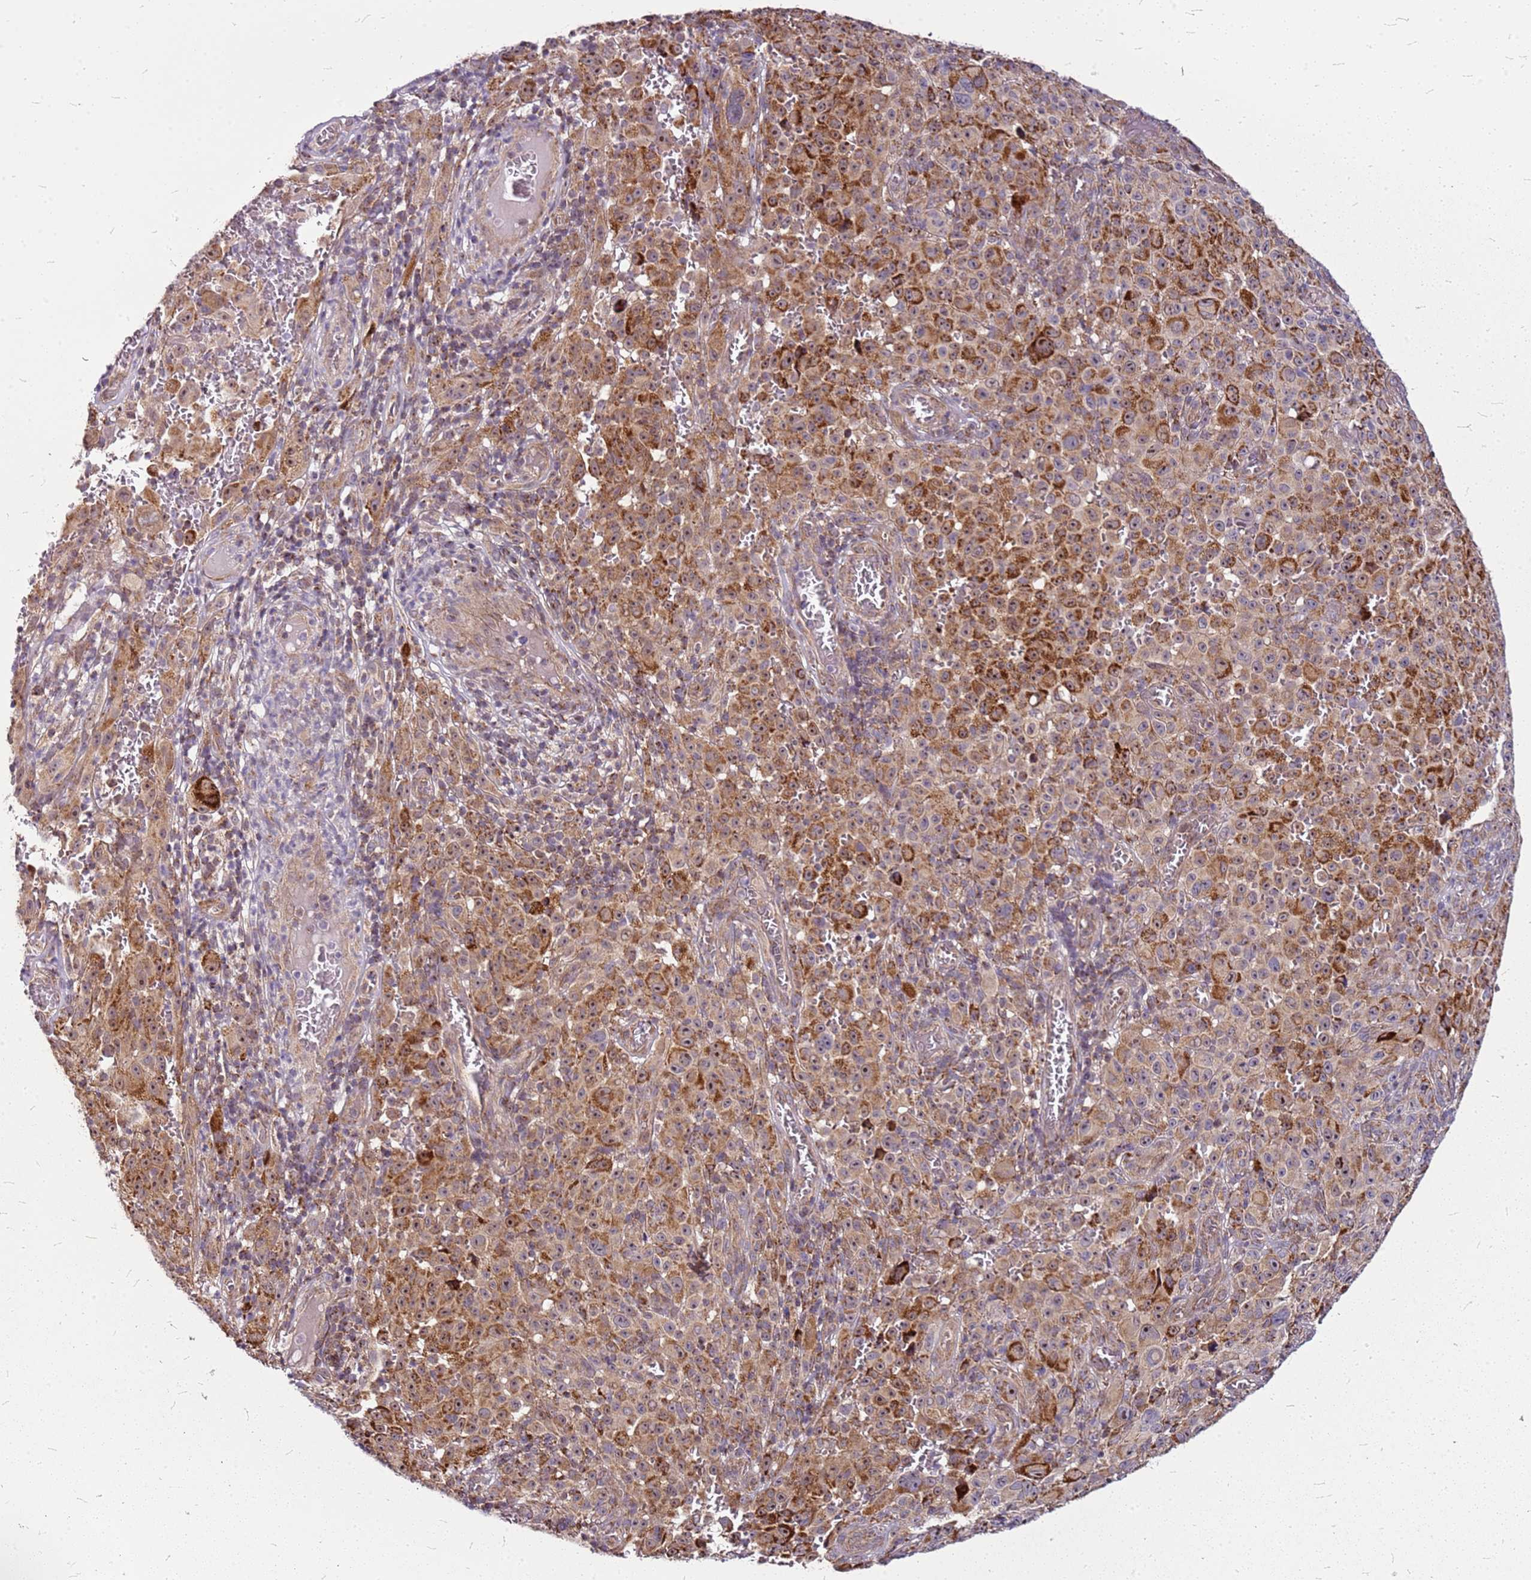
{"staining": {"intensity": "moderate", "quantity": ">75%", "location": "cytoplasmic/membranous,nuclear"}, "tissue": "melanoma", "cell_type": "Tumor cells", "image_type": "cancer", "snomed": [{"axis": "morphology", "description": "Malignant melanoma, NOS"}, {"axis": "topography", "description": "Skin"}], "caption": "Immunohistochemistry photomicrograph of neoplastic tissue: malignant melanoma stained using immunohistochemistry (IHC) displays medium levels of moderate protein expression localized specifically in the cytoplasmic/membranous and nuclear of tumor cells, appearing as a cytoplasmic/membranous and nuclear brown color.", "gene": "OR51T1", "patient": {"sex": "female", "age": 82}}